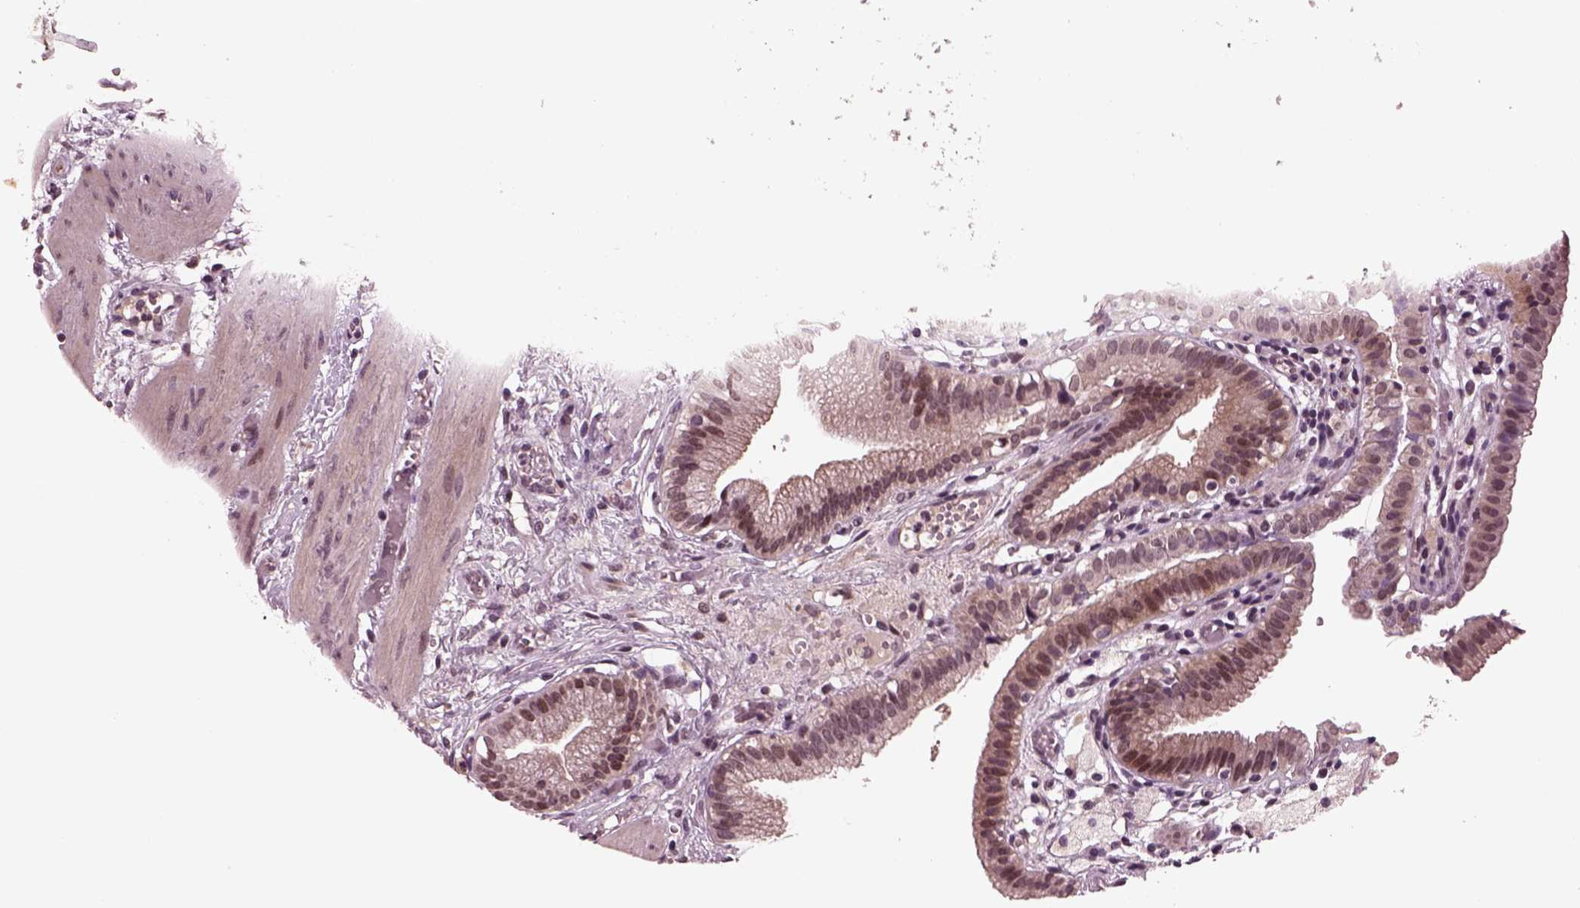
{"staining": {"intensity": "moderate", "quantity": "25%-75%", "location": "cytoplasmic/membranous,nuclear"}, "tissue": "gallbladder", "cell_type": "Glandular cells", "image_type": "normal", "snomed": [{"axis": "morphology", "description": "Normal tissue, NOS"}, {"axis": "topography", "description": "Gallbladder"}], "caption": "The micrograph shows immunohistochemical staining of normal gallbladder. There is moderate cytoplasmic/membranous,nuclear positivity is seen in about 25%-75% of glandular cells. (Brightfield microscopy of DAB IHC at high magnification).", "gene": "NAP1L5", "patient": {"sex": "female", "age": 24}}